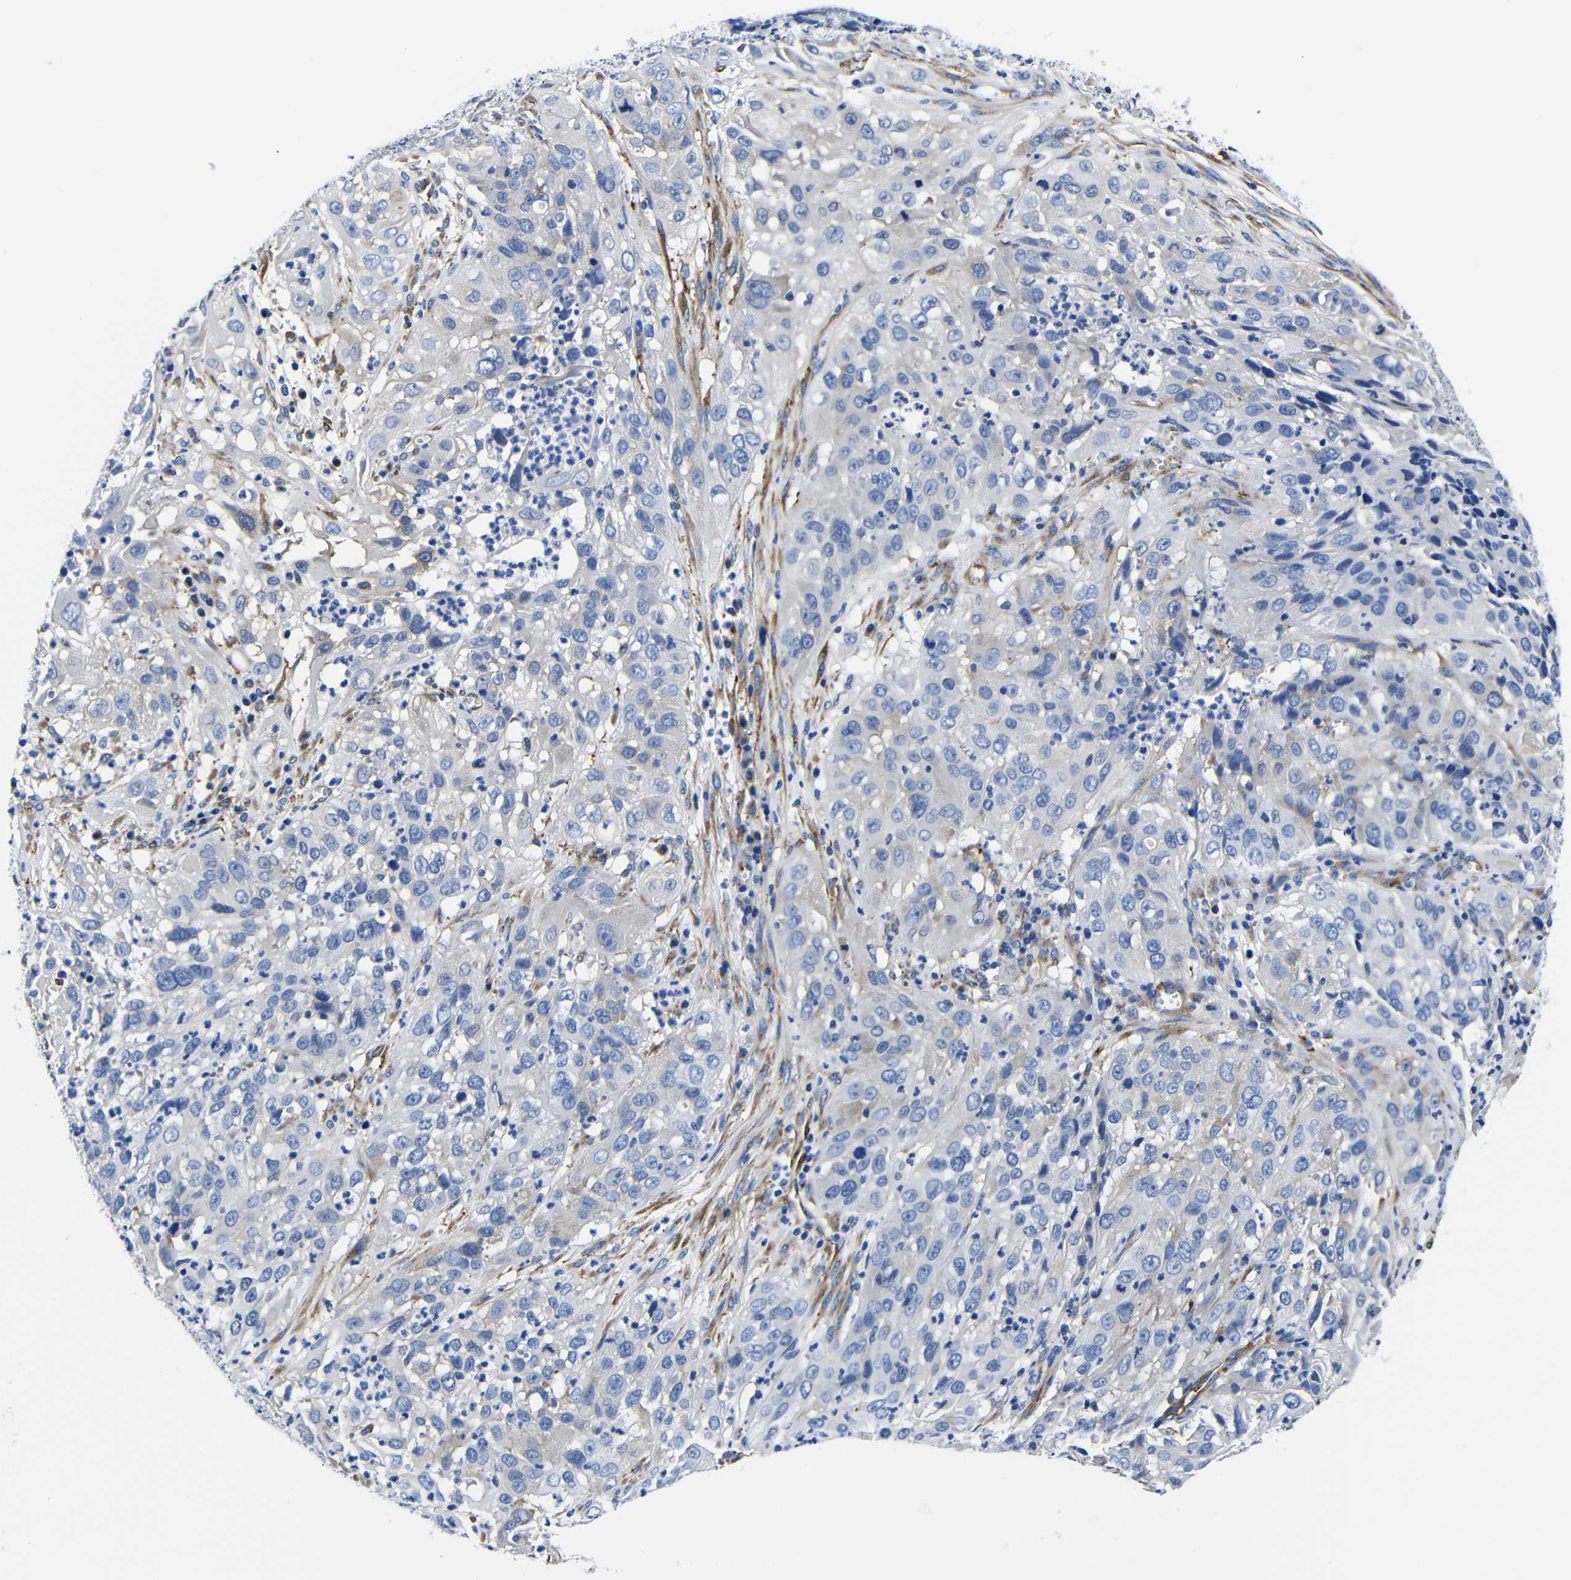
{"staining": {"intensity": "negative", "quantity": "none", "location": "none"}, "tissue": "cervical cancer", "cell_type": "Tumor cells", "image_type": "cancer", "snomed": [{"axis": "morphology", "description": "Squamous cell carcinoma, NOS"}, {"axis": "topography", "description": "Cervix"}], "caption": "The photomicrograph exhibits no staining of tumor cells in cervical cancer (squamous cell carcinoma). (DAB (3,3'-diaminobenzidine) IHC visualized using brightfield microscopy, high magnification).", "gene": "LRIG1", "patient": {"sex": "female", "age": 32}}